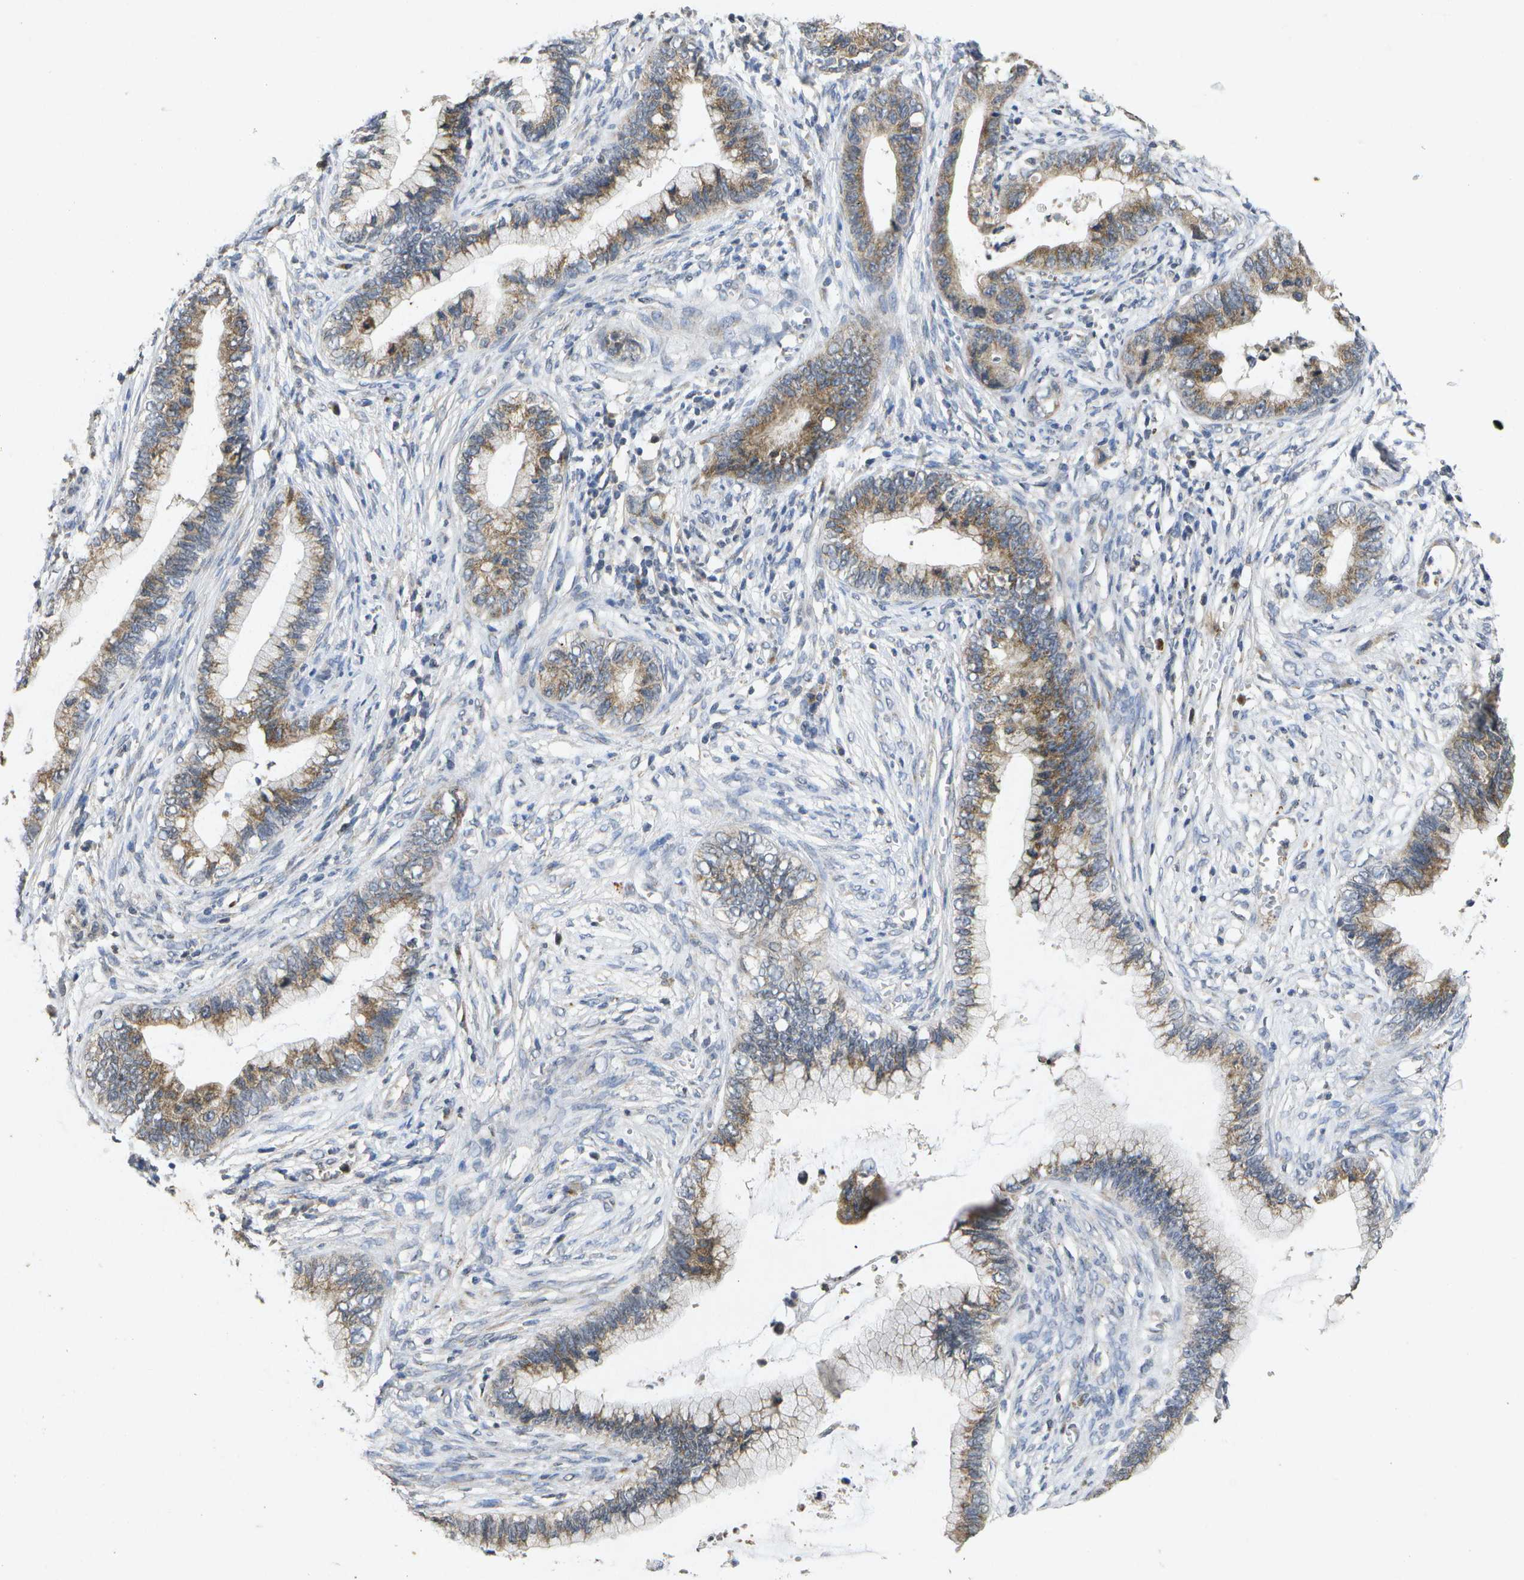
{"staining": {"intensity": "moderate", "quantity": ">75%", "location": "cytoplasmic/membranous"}, "tissue": "cervical cancer", "cell_type": "Tumor cells", "image_type": "cancer", "snomed": [{"axis": "morphology", "description": "Adenocarcinoma, NOS"}, {"axis": "topography", "description": "Cervix"}], "caption": "Protein expression analysis of human cervical cancer (adenocarcinoma) reveals moderate cytoplasmic/membranous staining in approximately >75% of tumor cells.", "gene": "KDELR1", "patient": {"sex": "female", "age": 44}}